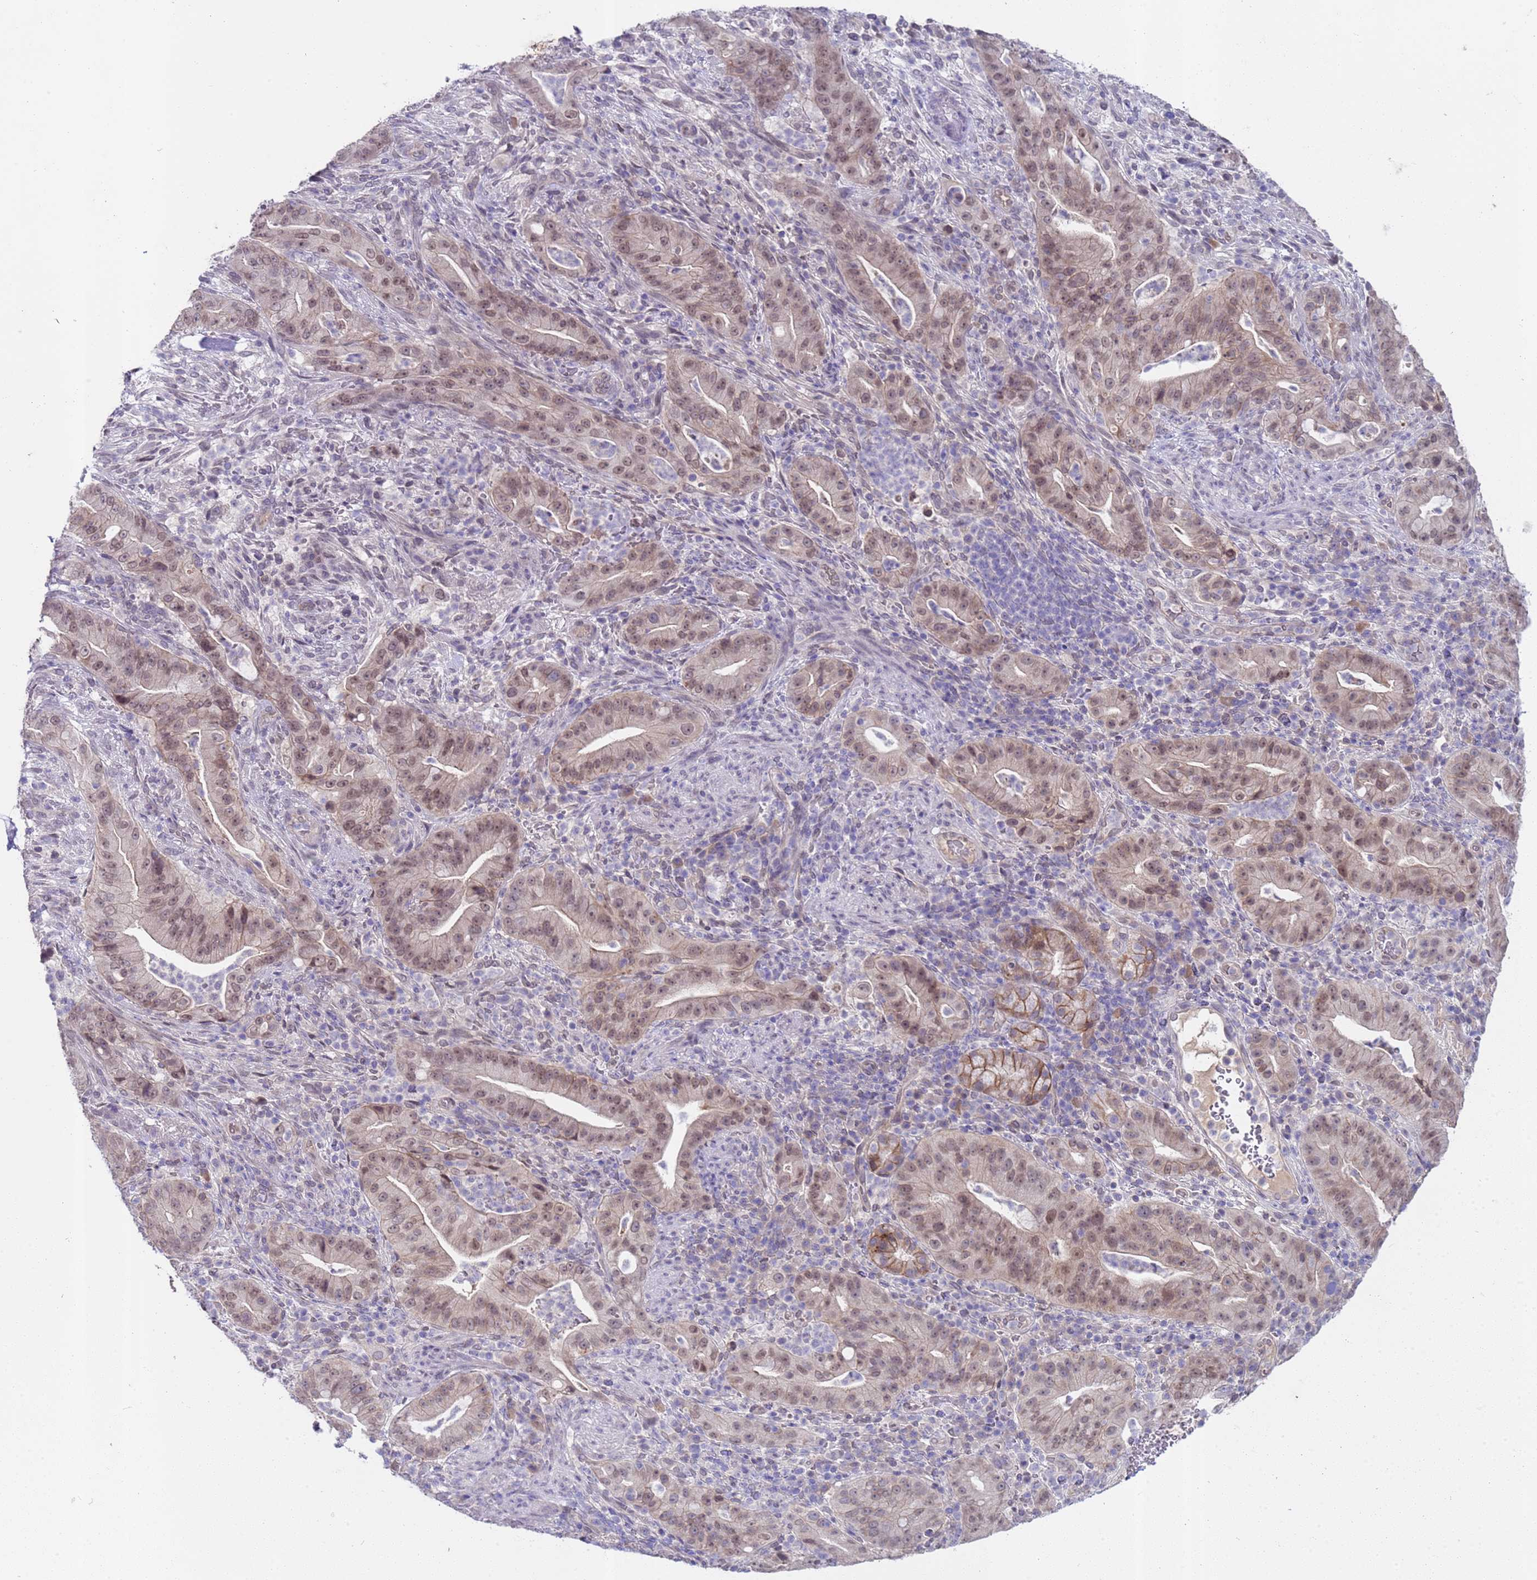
{"staining": {"intensity": "weak", "quantity": ">75%", "location": "cytoplasmic/membranous,nuclear"}, "tissue": "pancreatic cancer", "cell_type": "Tumor cells", "image_type": "cancer", "snomed": [{"axis": "morphology", "description": "Adenocarcinoma, NOS"}, {"axis": "topography", "description": "Pancreas"}], "caption": "Protein expression analysis of pancreatic cancer (adenocarcinoma) displays weak cytoplasmic/membranous and nuclear expression in about >75% of tumor cells.", "gene": "TRMT10A", "patient": {"sex": "male", "age": 71}}